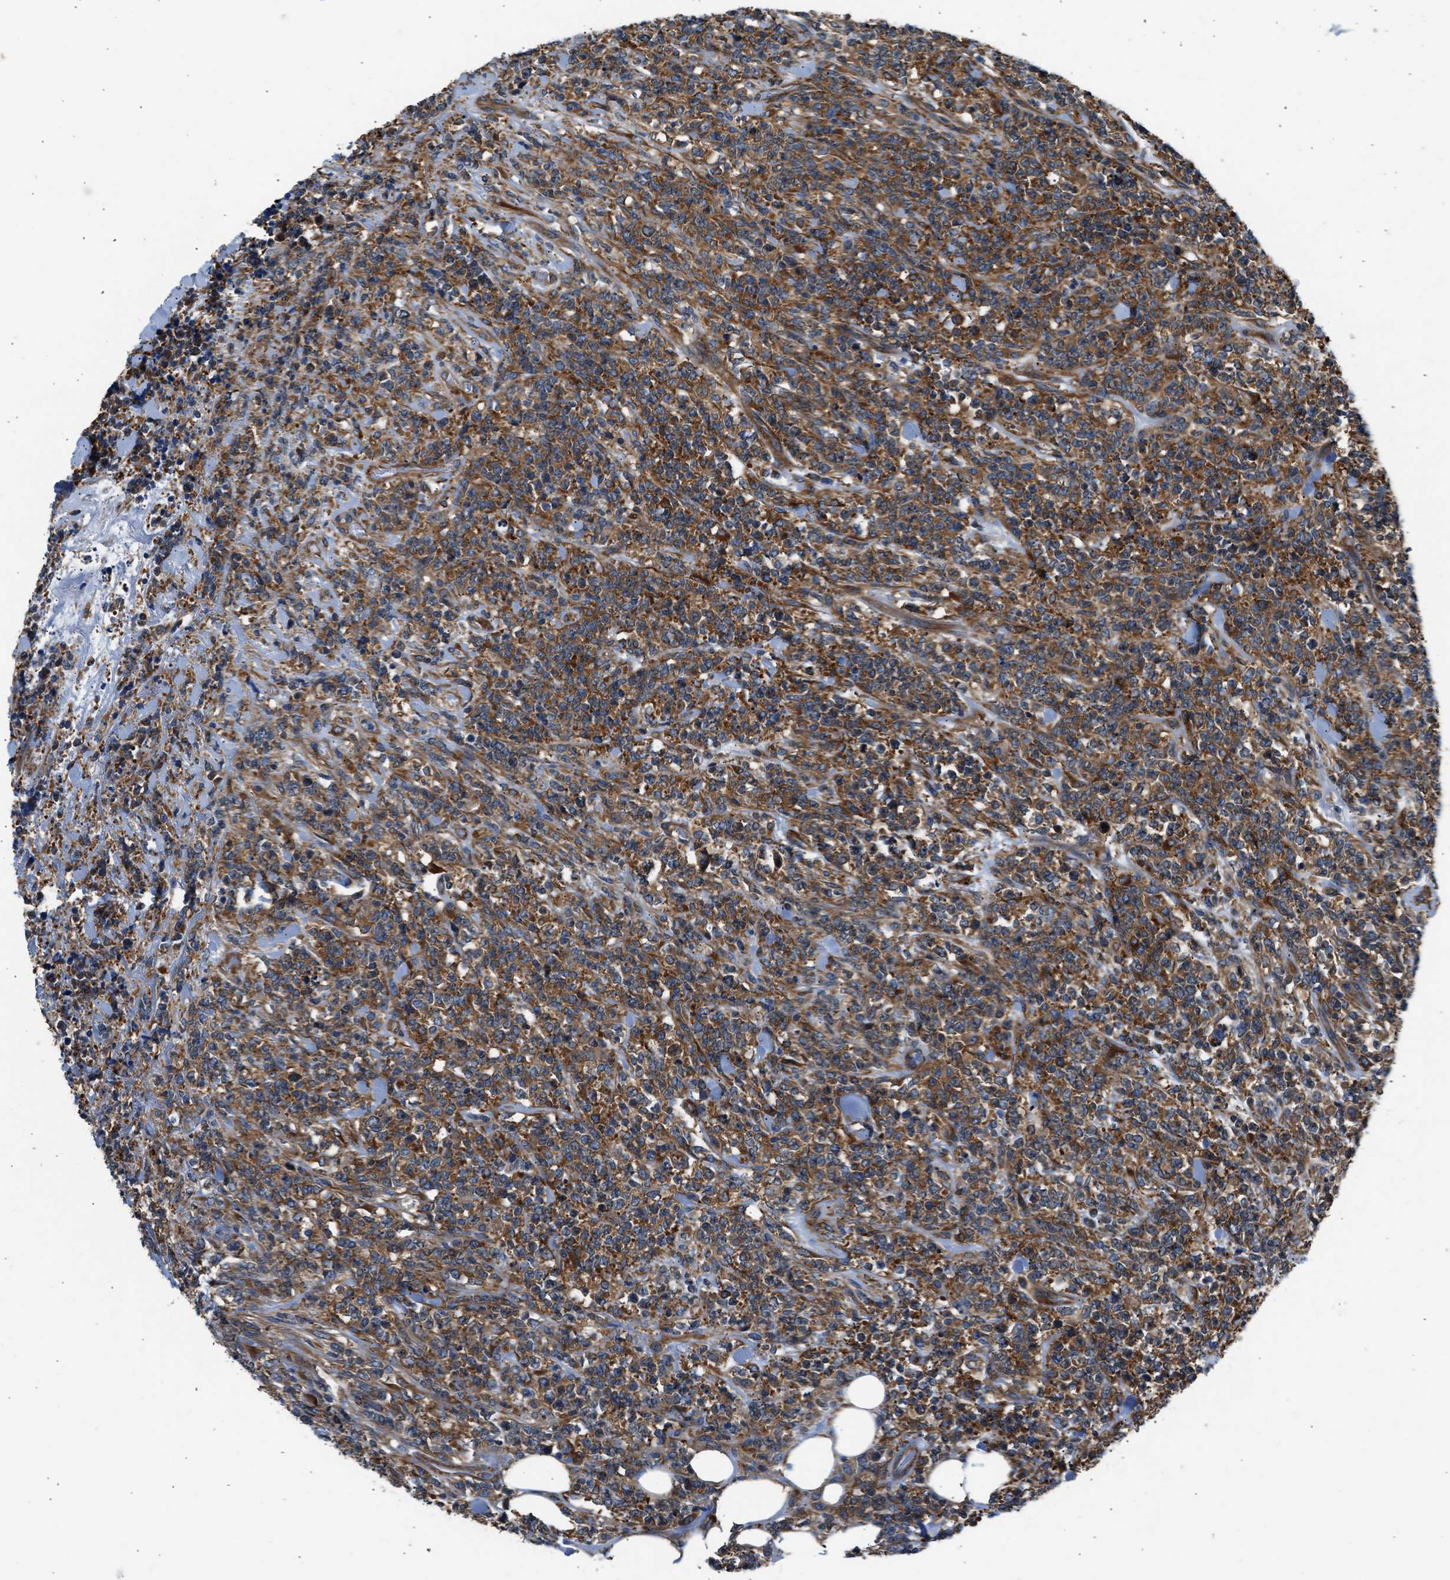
{"staining": {"intensity": "moderate", "quantity": ">75%", "location": "cytoplasmic/membranous"}, "tissue": "lymphoma", "cell_type": "Tumor cells", "image_type": "cancer", "snomed": [{"axis": "morphology", "description": "Malignant lymphoma, non-Hodgkin's type, High grade"}, {"axis": "topography", "description": "Soft tissue"}], "caption": "Malignant lymphoma, non-Hodgkin's type (high-grade) was stained to show a protein in brown. There is medium levels of moderate cytoplasmic/membranous staining in about >75% of tumor cells.", "gene": "SEPTIN2", "patient": {"sex": "male", "age": 18}}